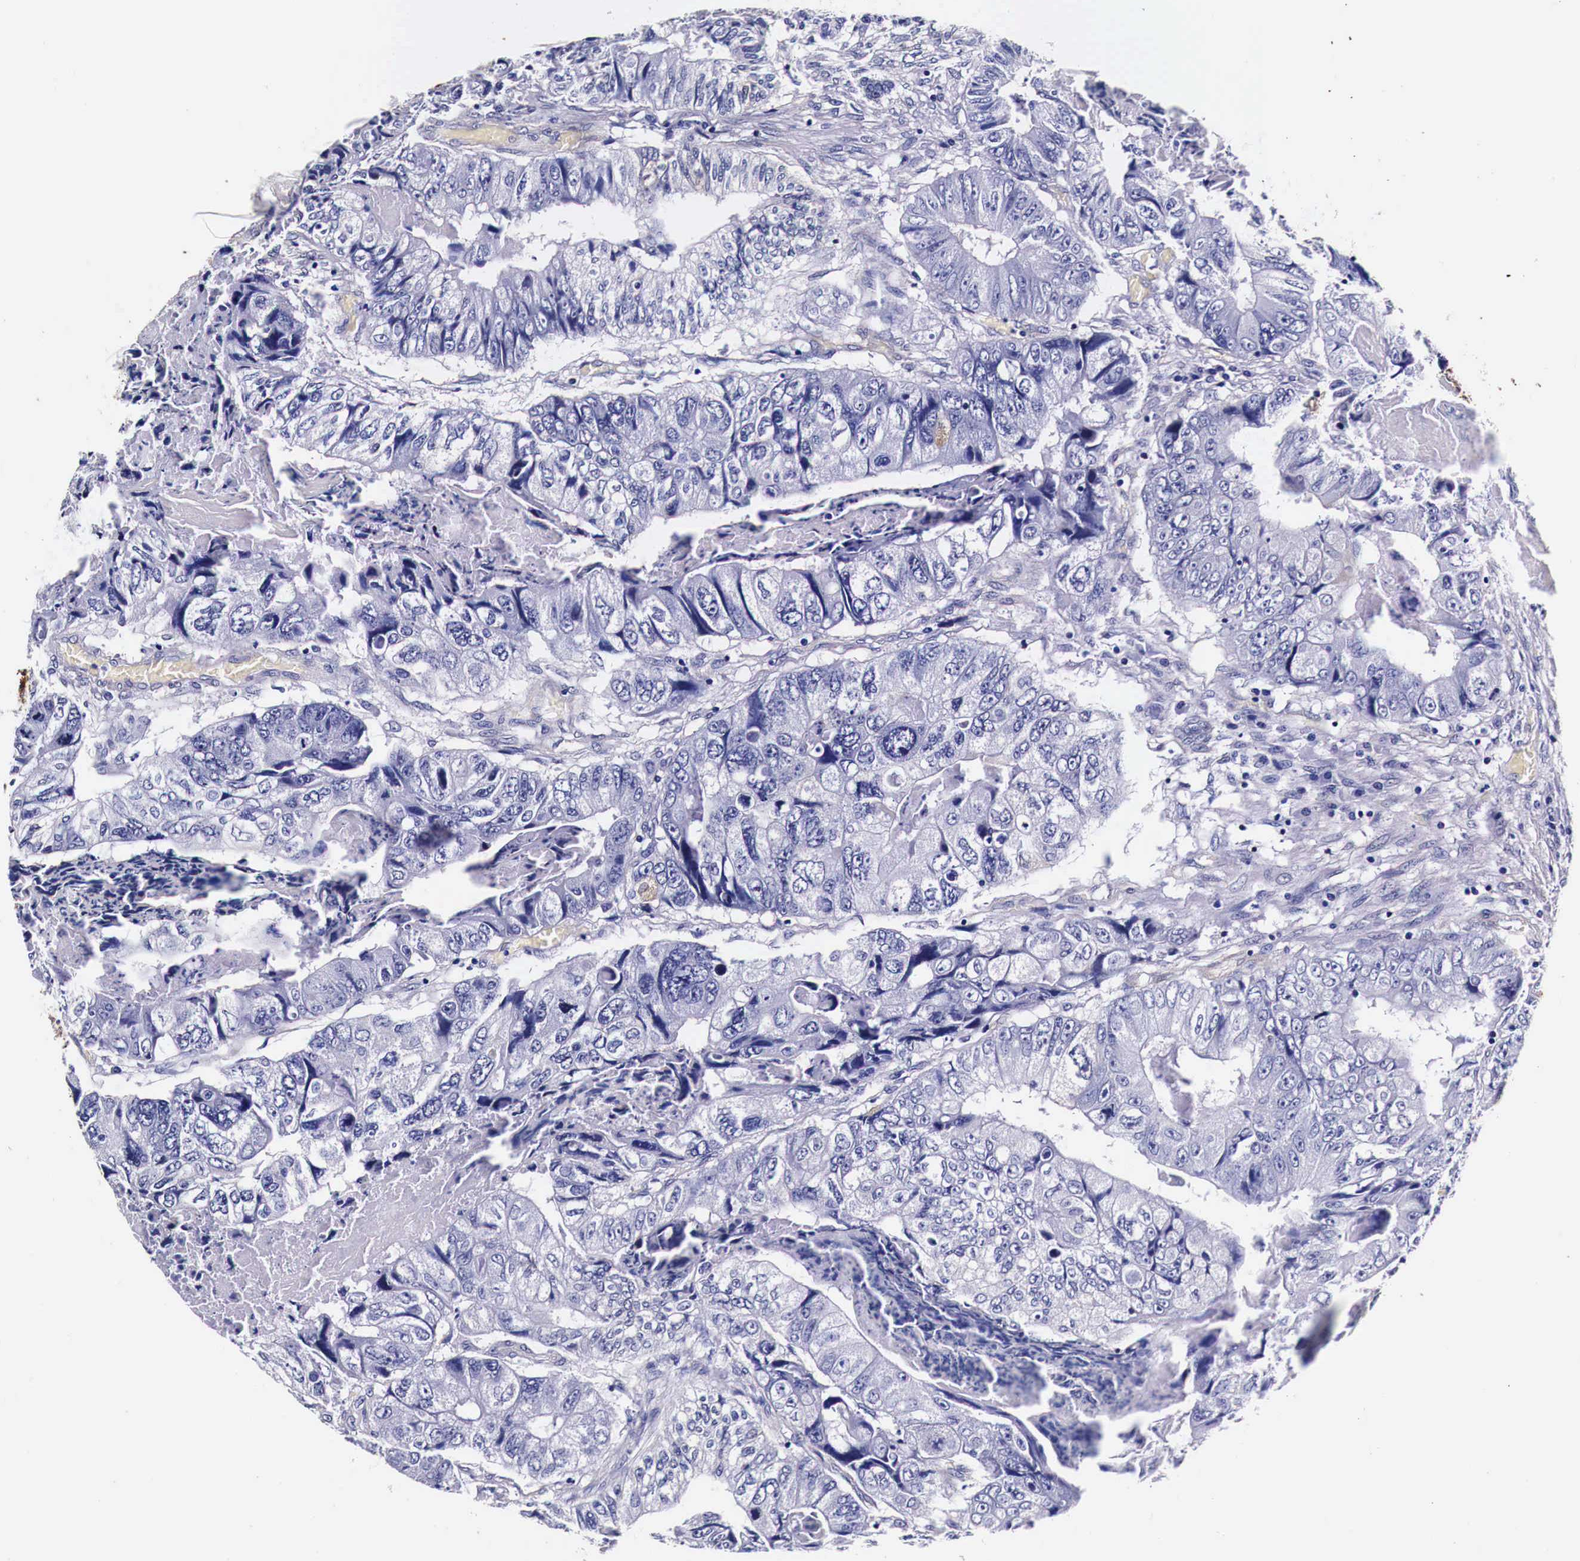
{"staining": {"intensity": "moderate", "quantity": "<25%", "location": "cytoplasmic/membranous"}, "tissue": "colorectal cancer", "cell_type": "Tumor cells", "image_type": "cancer", "snomed": [{"axis": "morphology", "description": "Adenocarcinoma, NOS"}, {"axis": "topography", "description": "Rectum"}], "caption": "Immunohistochemical staining of human colorectal cancer (adenocarcinoma) reveals moderate cytoplasmic/membranous protein positivity in approximately <25% of tumor cells. The protein is stained brown, and the nuclei are stained in blue (DAB IHC with brightfield microscopy, high magnification).", "gene": "HSPB1", "patient": {"sex": "female", "age": 82}}